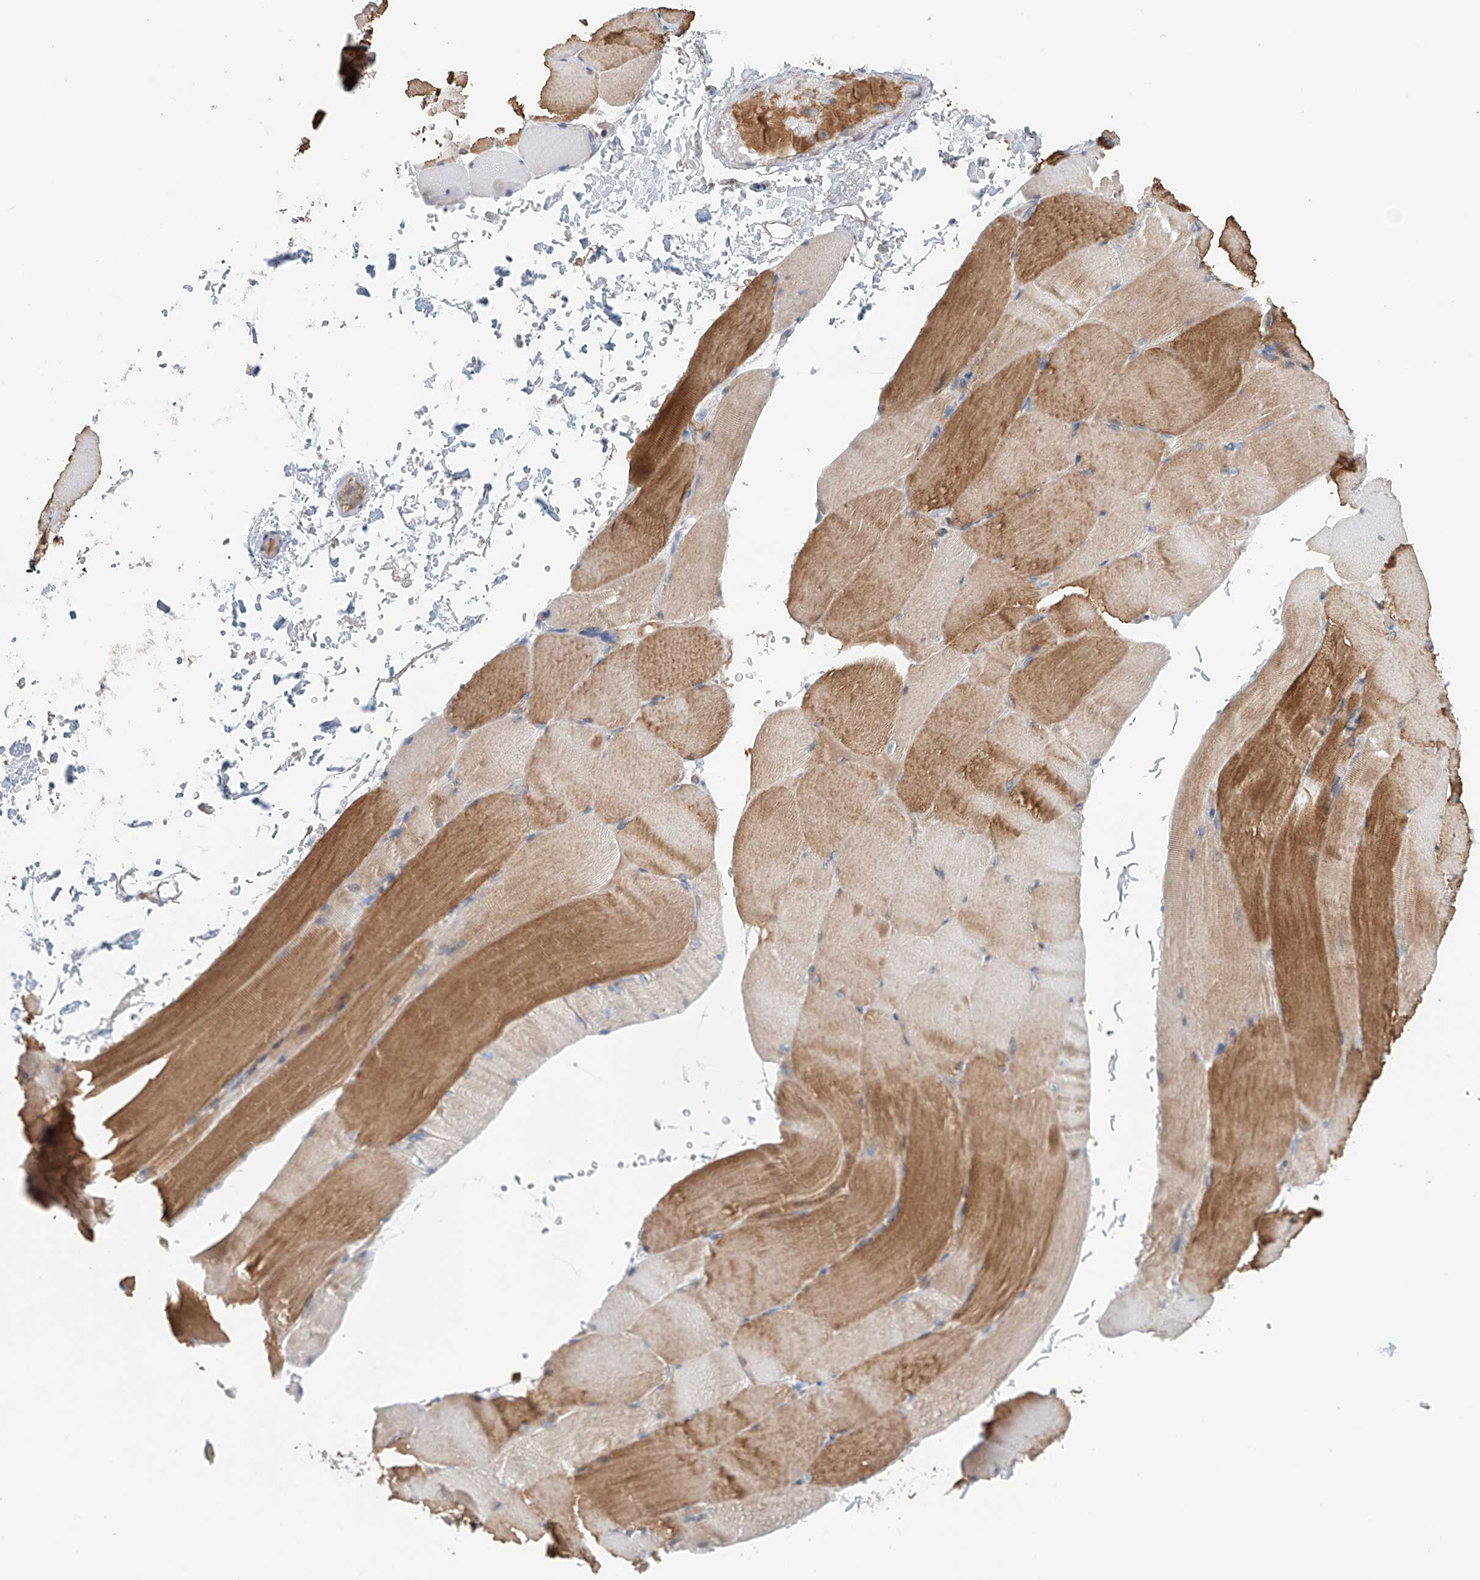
{"staining": {"intensity": "moderate", "quantity": "25%-75%", "location": "cytoplasmic/membranous"}, "tissue": "skeletal muscle", "cell_type": "Myocytes", "image_type": "normal", "snomed": [{"axis": "morphology", "description": "Normal tissue, NOS"}, {"axis": "topography", "description": "Skeletal muscle"}, {"axis": "topography", "description": "Parathyroid gland"}], "caption": "This photomicrograph displays immunohistochemistry staining of unremarkable human skeletal muscle, with medium moderate cytoplasmic/membranous expression in approximately 25%-75% of myocytes.", "gene": "FRYL", "patient": {"sex": "female", "age": 37}}